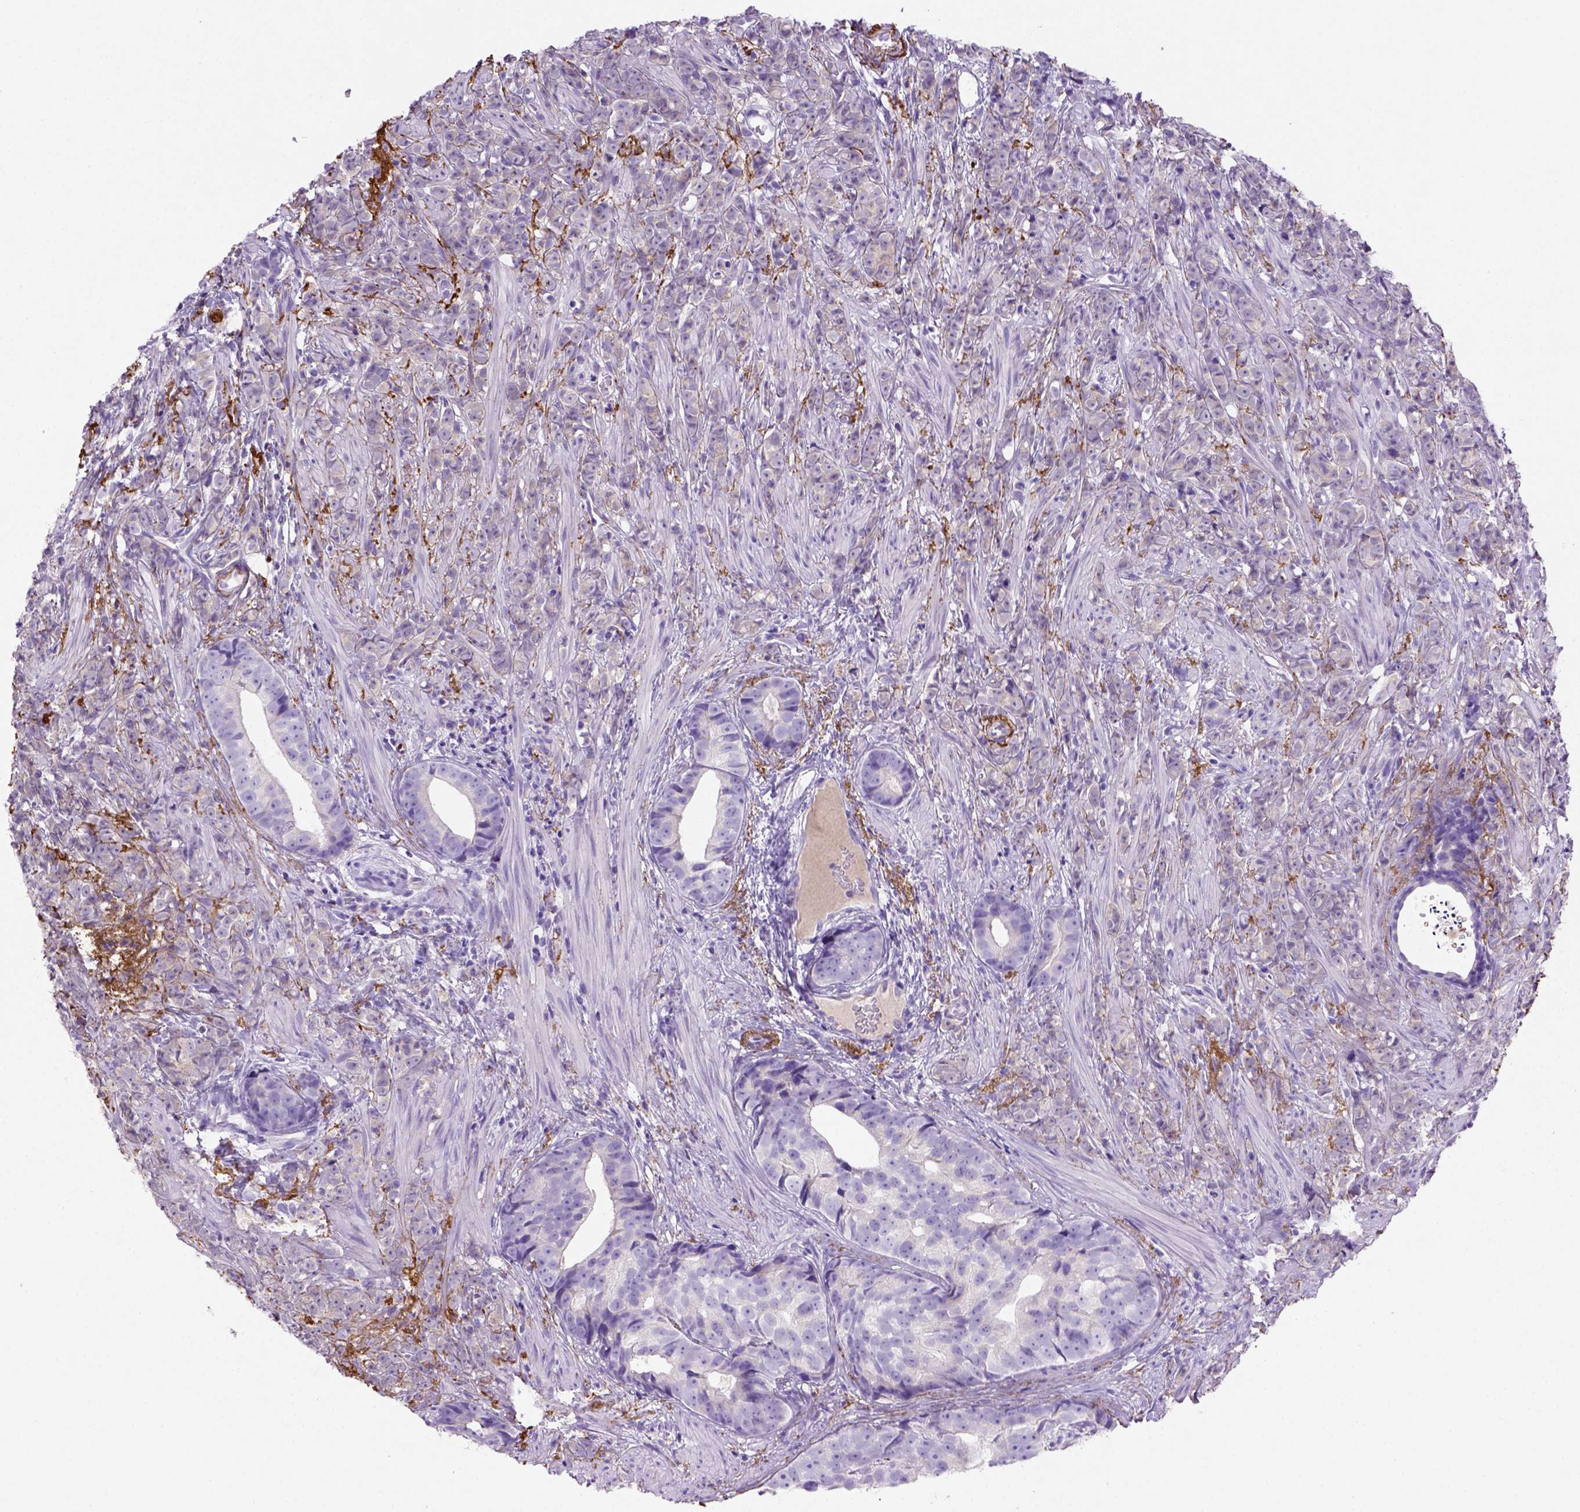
{"staining": {"intensity": "negative", "quantity": "none", "location": "none"}, "tissue": "prostate cancer", "cell_type": "Tumor cells", "image_type": "cancer", "snomed": [{"axis": "morphology", "description": "Adenocarcinoma, High grade"}, {"axis": "topography", "description": "Prostate"}], "caption": "This is an immunohistochemistry histopathology image of human prostate adenocarcinoma (high-grade). There is no positivity in tumor cells.", "gene": "SIRPD", "patient": {"sex": "male", "age": 81}}